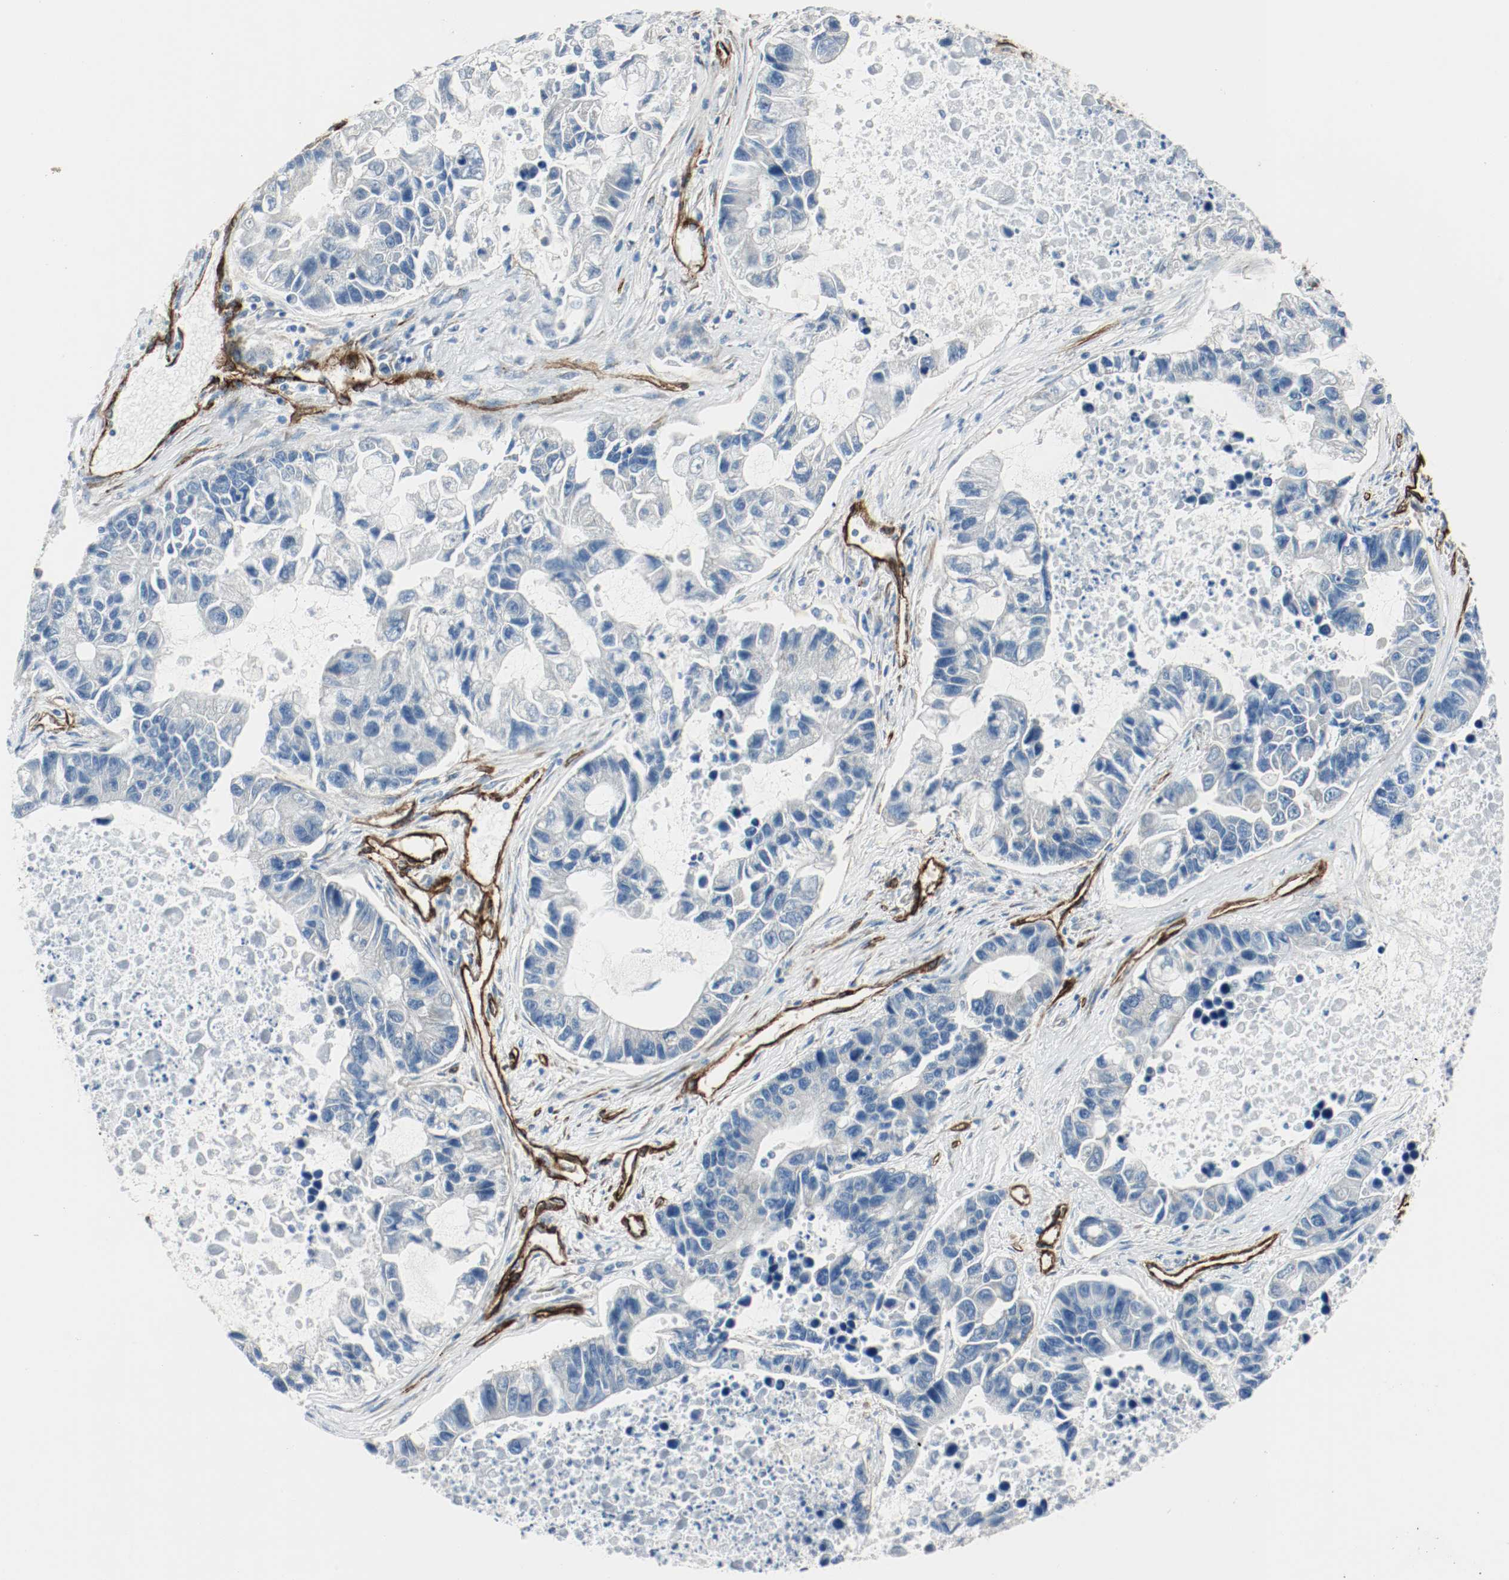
{"staining": {"intensity": "negative", "quantity": "none", "location": "none"}, "tissue": "lung cancer", "cell_type": "Tumor cells", "image_type": "cancer", "snomed": [{"axis": "morphology", "description": "Adenocarcinoma, NOS"}, {"axis": "topography", "description": "Lung"}], "caption": "A micrograph of adenocarcinoma (lung) stained for a protein demonstrates no brown staining in tumor cells.", "gene": "LAMB1", "patient": {"sex": "female", "age": 51}}